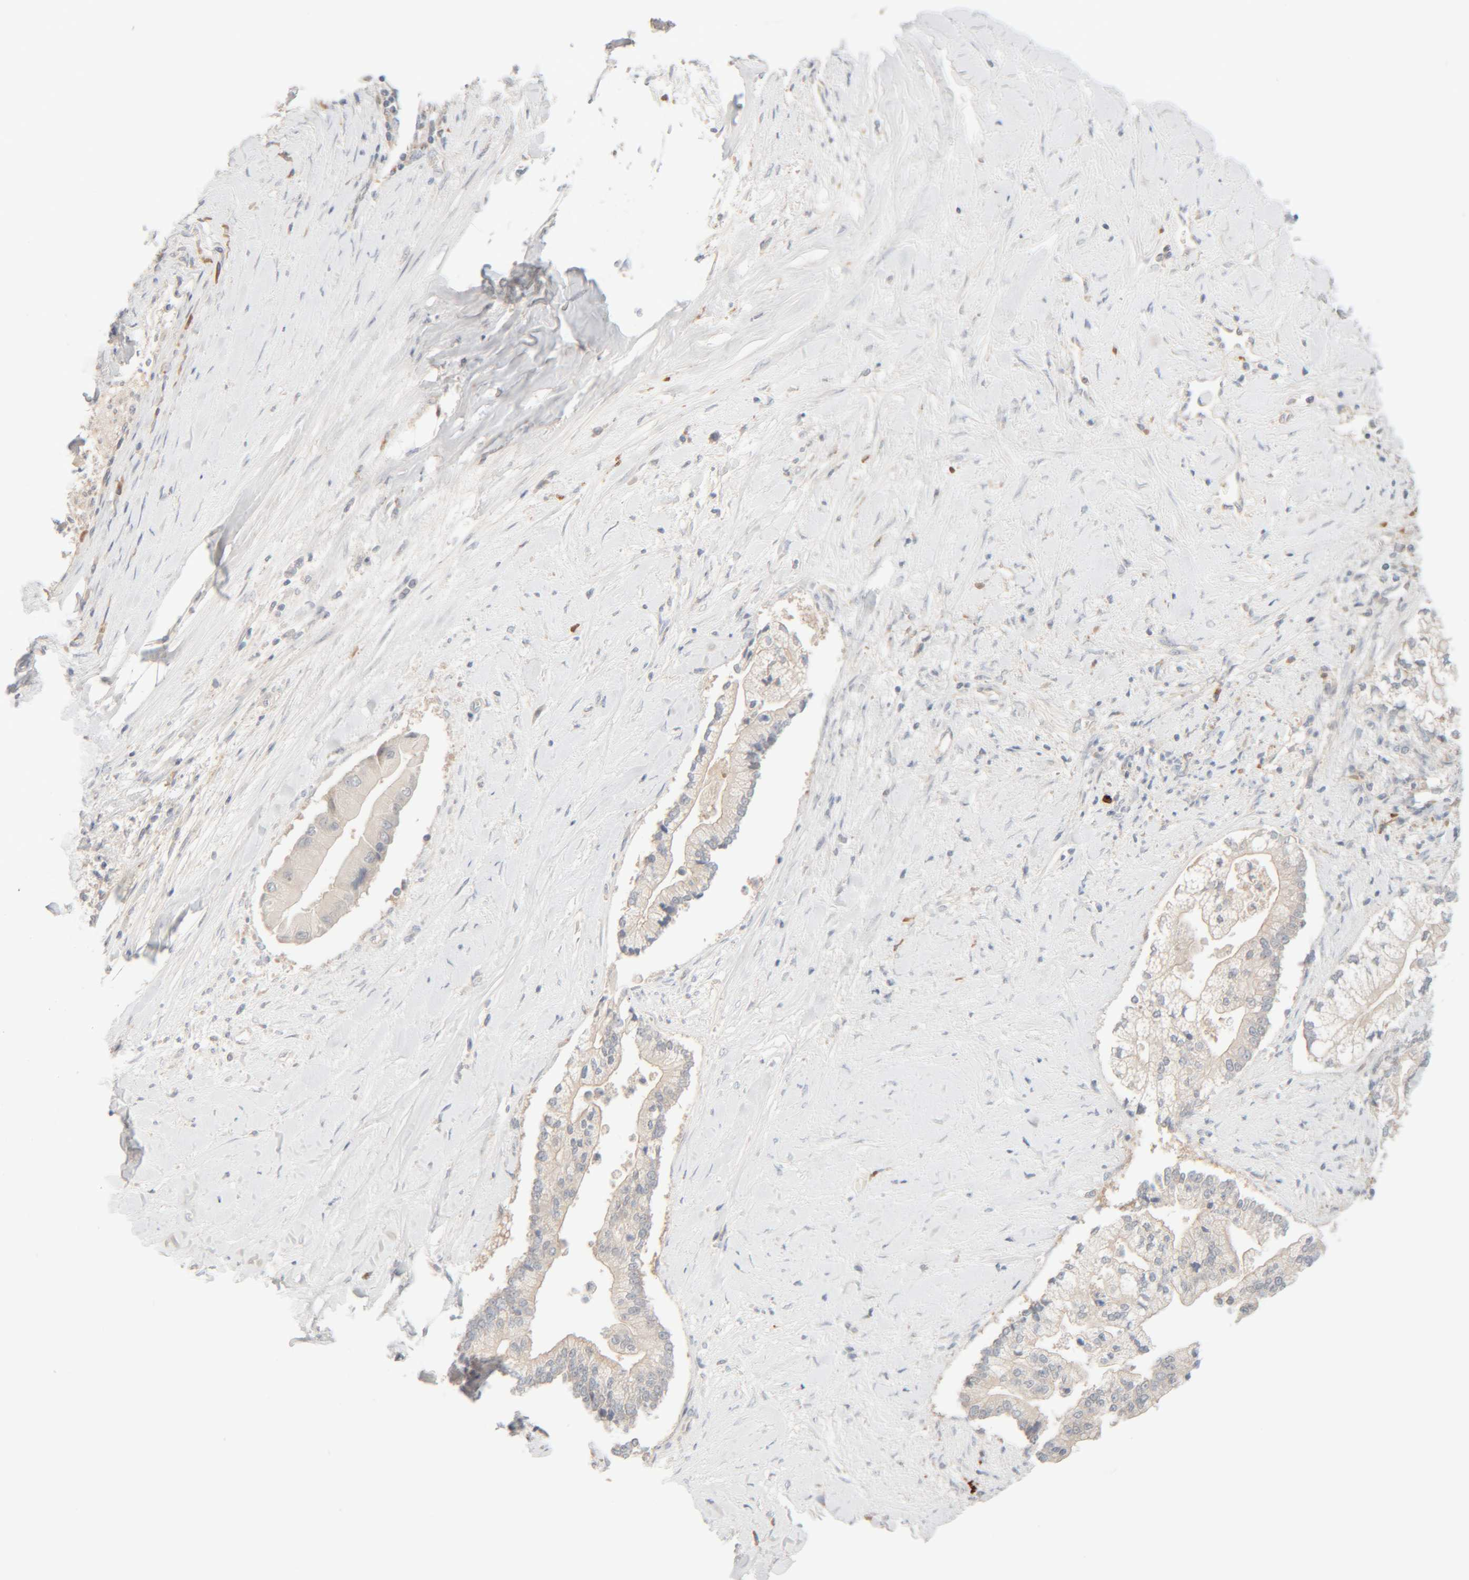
{"staining": {"intensity": "negative", "quantity": "none", "location": "none"}, "tissue": "liver cancer", "cell_type": "Tumor cells", "image_type": "cancer", "snomed": [{"axis": "morphology", "description": "Cholangiocarcinoma"}, {"axis": "topography", "description": "Liver"}], "caption": "Immunohistochemistry of human liver cancer (cholangiocarcinoma) exhibits no positivity in tumor cells.", "gene": "CHKA", "patient": {"sex": "male", "age": 50}}